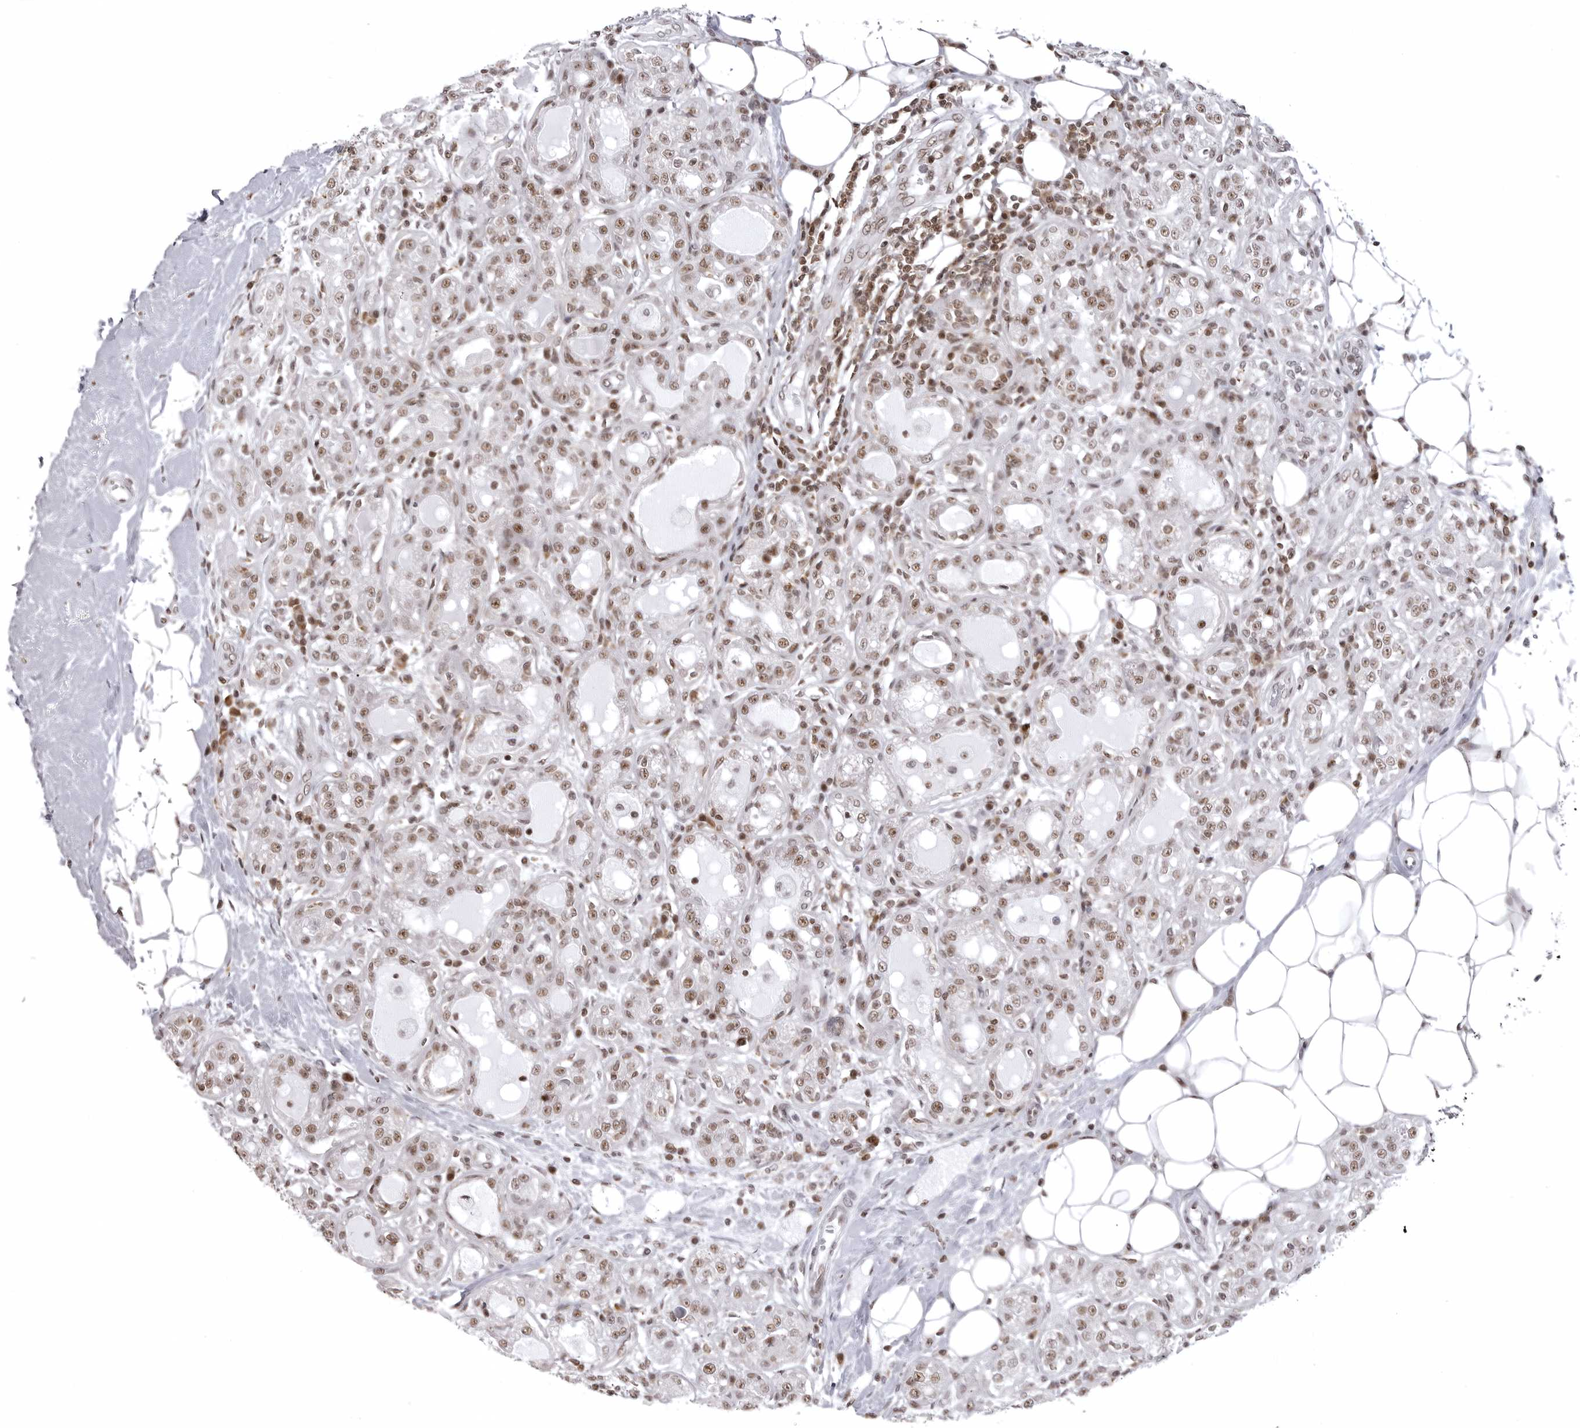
{"staining": {"intensity": "moderate", "quantity": ">75%", "location": "nuclear"}, "tissue": "breast cancer", "cell_type": "Tumor cells", "image_type": "cancer", "snomed": [{"axis": "morphology", "description": "Duct carcinoma"}, {"axis": "topography", "description": "Breast"}], "caption": "Approximately >75% of tumor cells in invasive ductal carcinoma (breast) reveal moderate nuclear protein expression as visualized by brown immunohistochemical staining.", "gene": "WRAP53", "patient": {"sex": "female", "age": 27}}